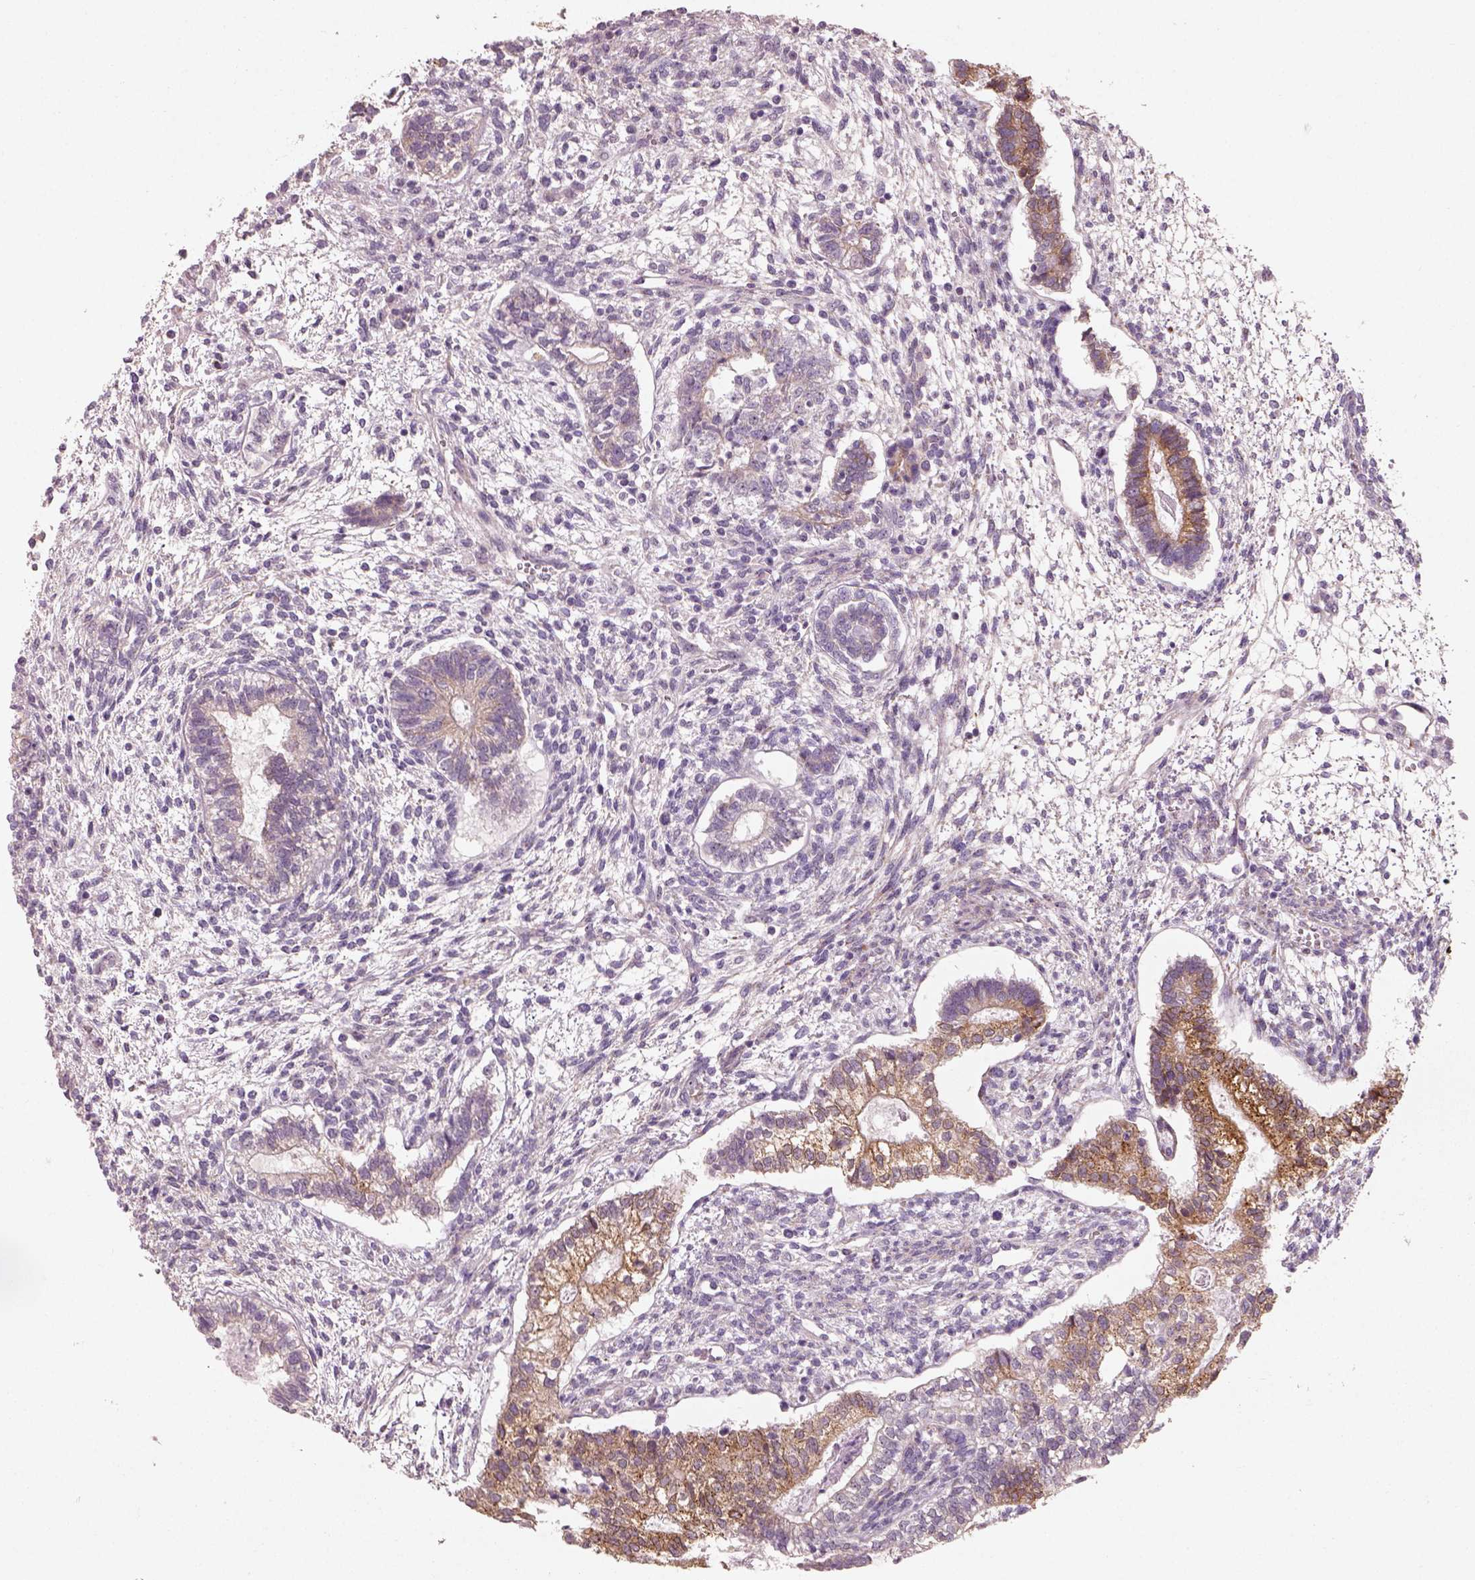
{"staining": {"intensity": "moderate", "quantity": "25%-75%", "location": "cytoplasmic/membranous"}, "tissue": "testis cancer", "cell_type": "Tumor cells", "image_type": "cancer", "snomed": [{"axis": "morphology", "description": "Carcinoma, Embryonal, NOS"}, {"axis": "topography", "description": "Testis"}], "caption": "Moderate cytoplasmic/membranous positivity is seen in about 25%-75% of tumor cells in testis embryonal carcinoma.", "gene": "CDS1", "patient": {"sex": "male", "age": 37}}